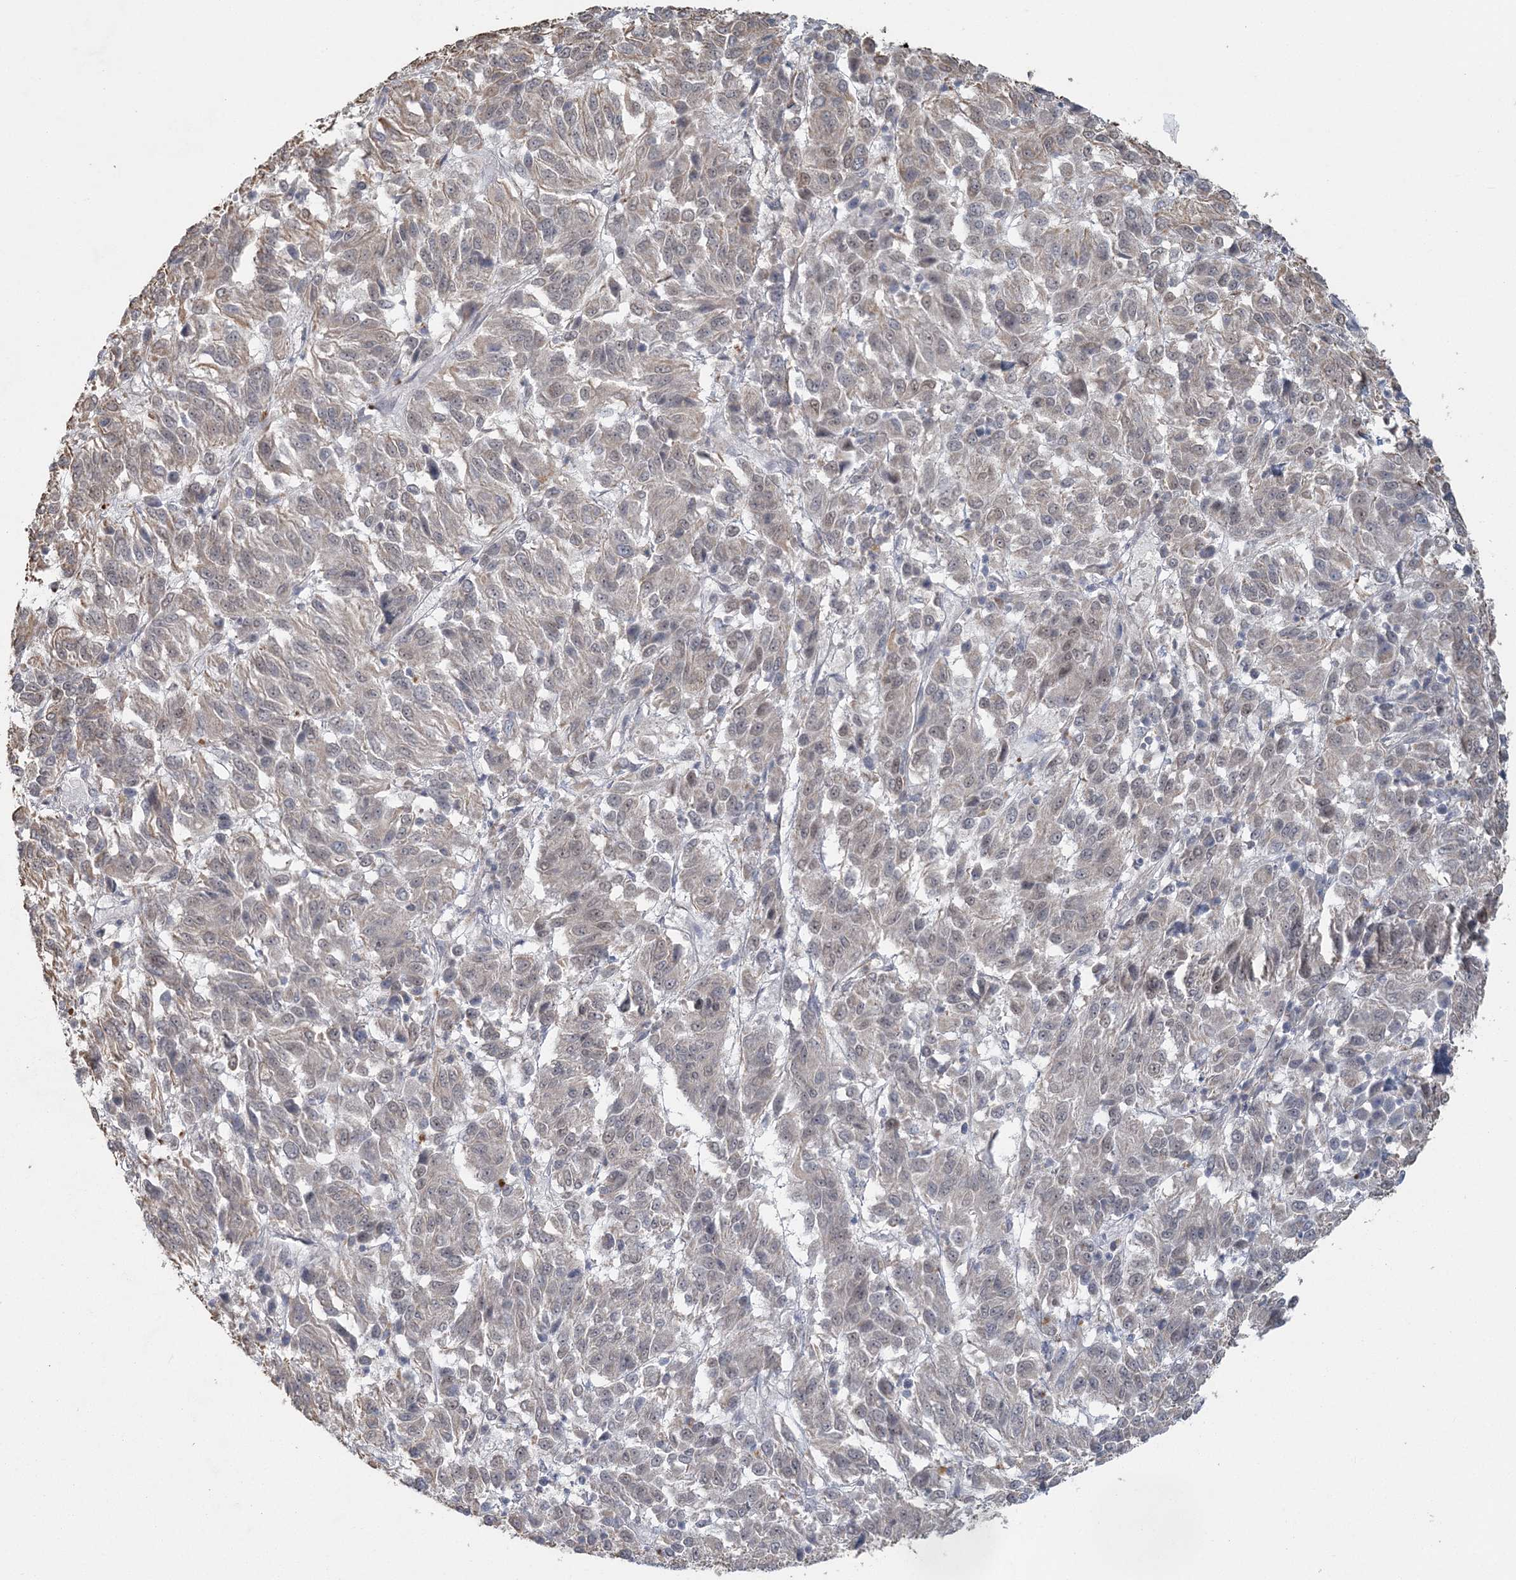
{"staining": {"intensity": "weak", "quantity": "<25%", "location": "cytoplasmic/membranous"}, "tissue": "melanoma", "cell_type": "Tumor cells", "image_type": "cancer", "snomed": [{"axis": "morphology", "description": "Malignant melanoma, Metastatic site"}, {"axis": "topography", "description": "Lung"}], "caption": "Immunohistochemistry (IHC) image of melanoma stained for a protein (brown), which displays no staining in tumor cells.", "gene": "UIMC1", "patient": {"sex": "male", "age": 64}}